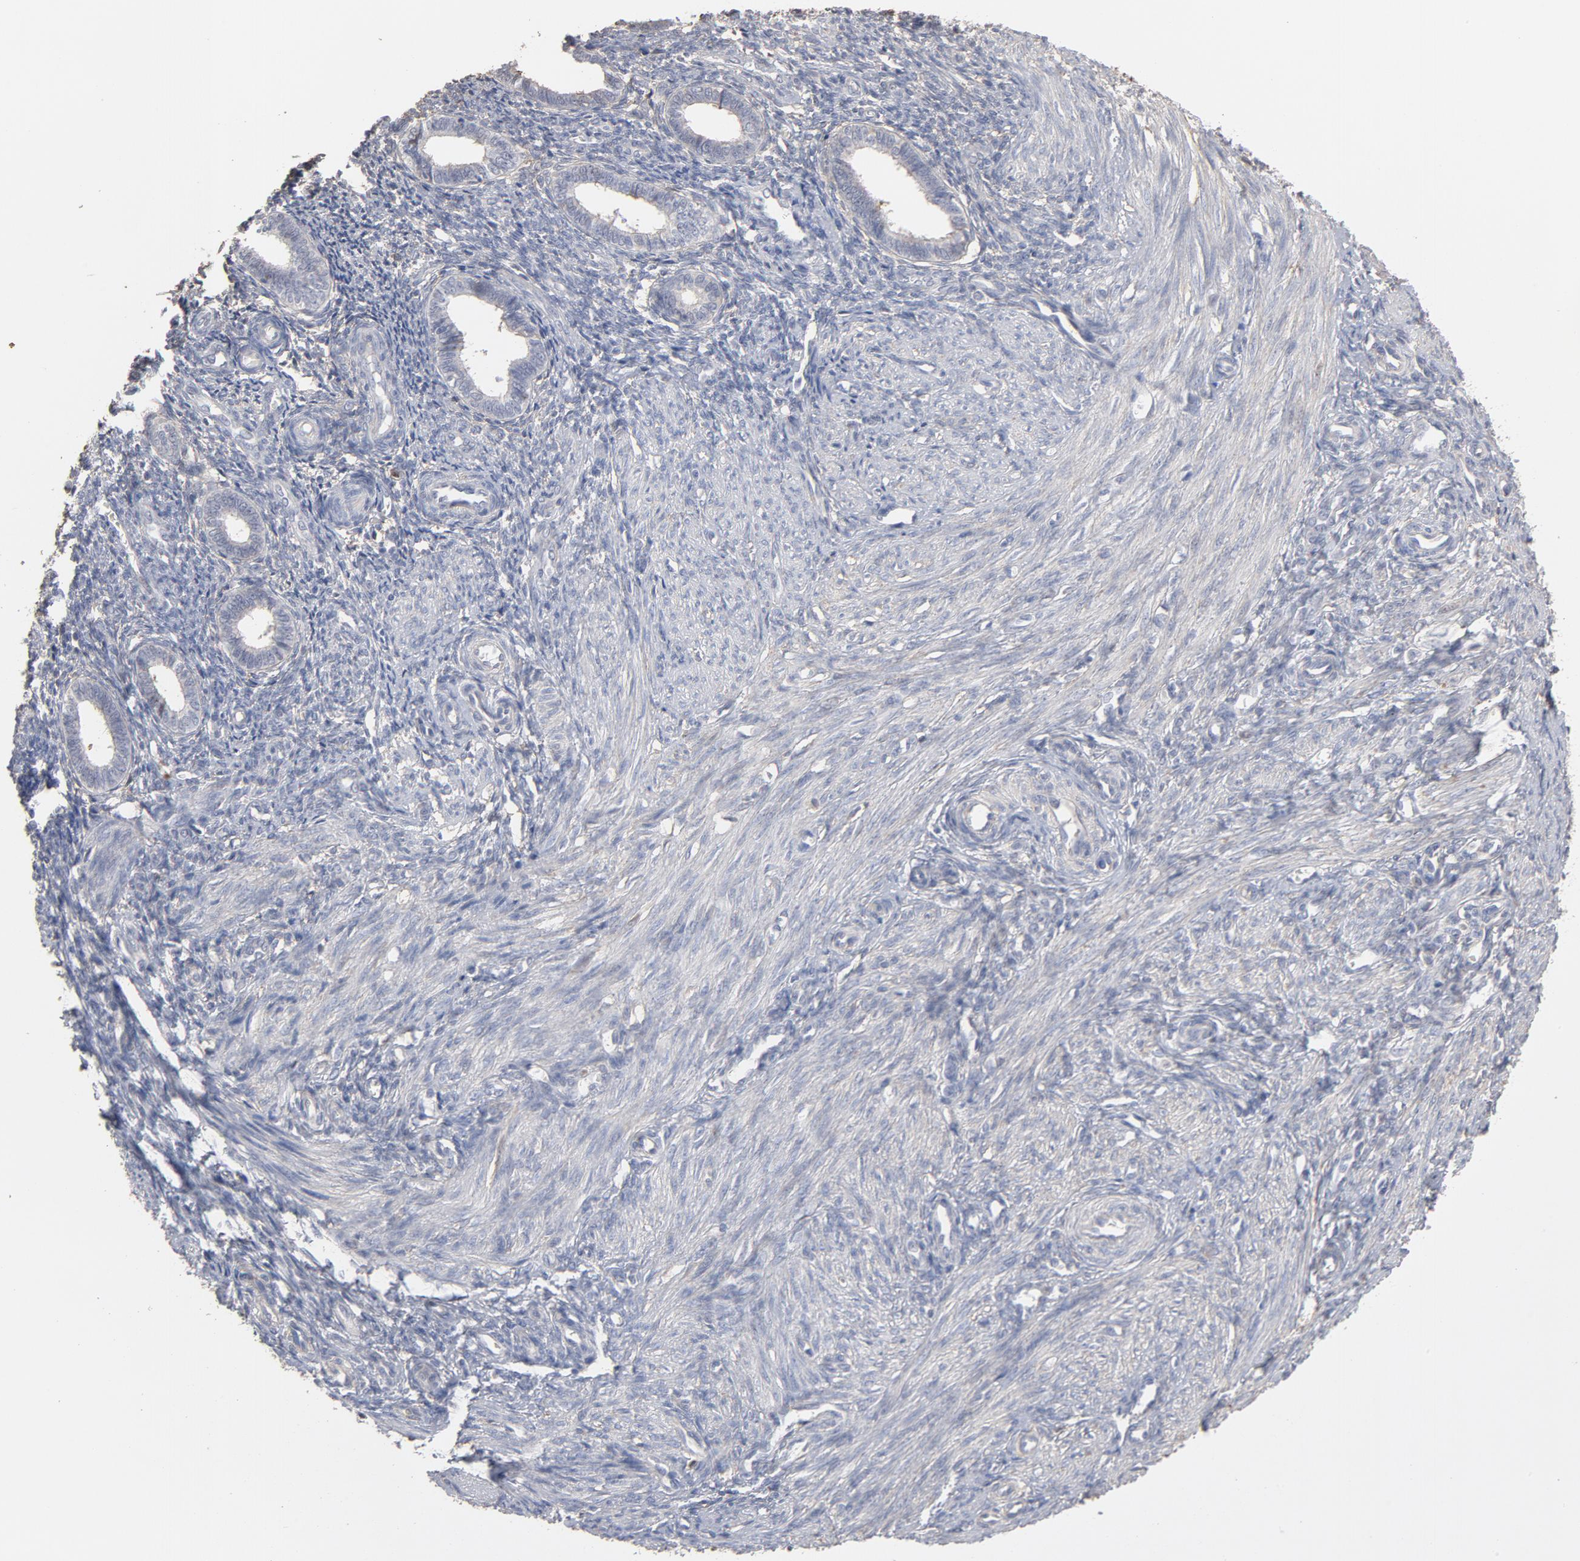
{"staining": {"intensity": "negative", "quantity": "none", "location": "none"}, "tissue": "endometrium", "cell_type": "Cells in endometrial stroma", "image_type": "normal", "snomed": [{"axis": "morphology", "description": "Normal tissue, NOS"}, {"axis": "topography", "description": "Endometrium"}], "caption": "This image is of unremarkable endometrium stained with IHC to label a protein in brown with the nuclei are counter-stained blue. There is no staining in cells in endometrial stroma. (DAB (3,3'-diaminobenzidine) immunohistochemistry with hematoxylin counter stain).", "gene": "PNMA1", "patient": {"sex": "female", "age": 27}}